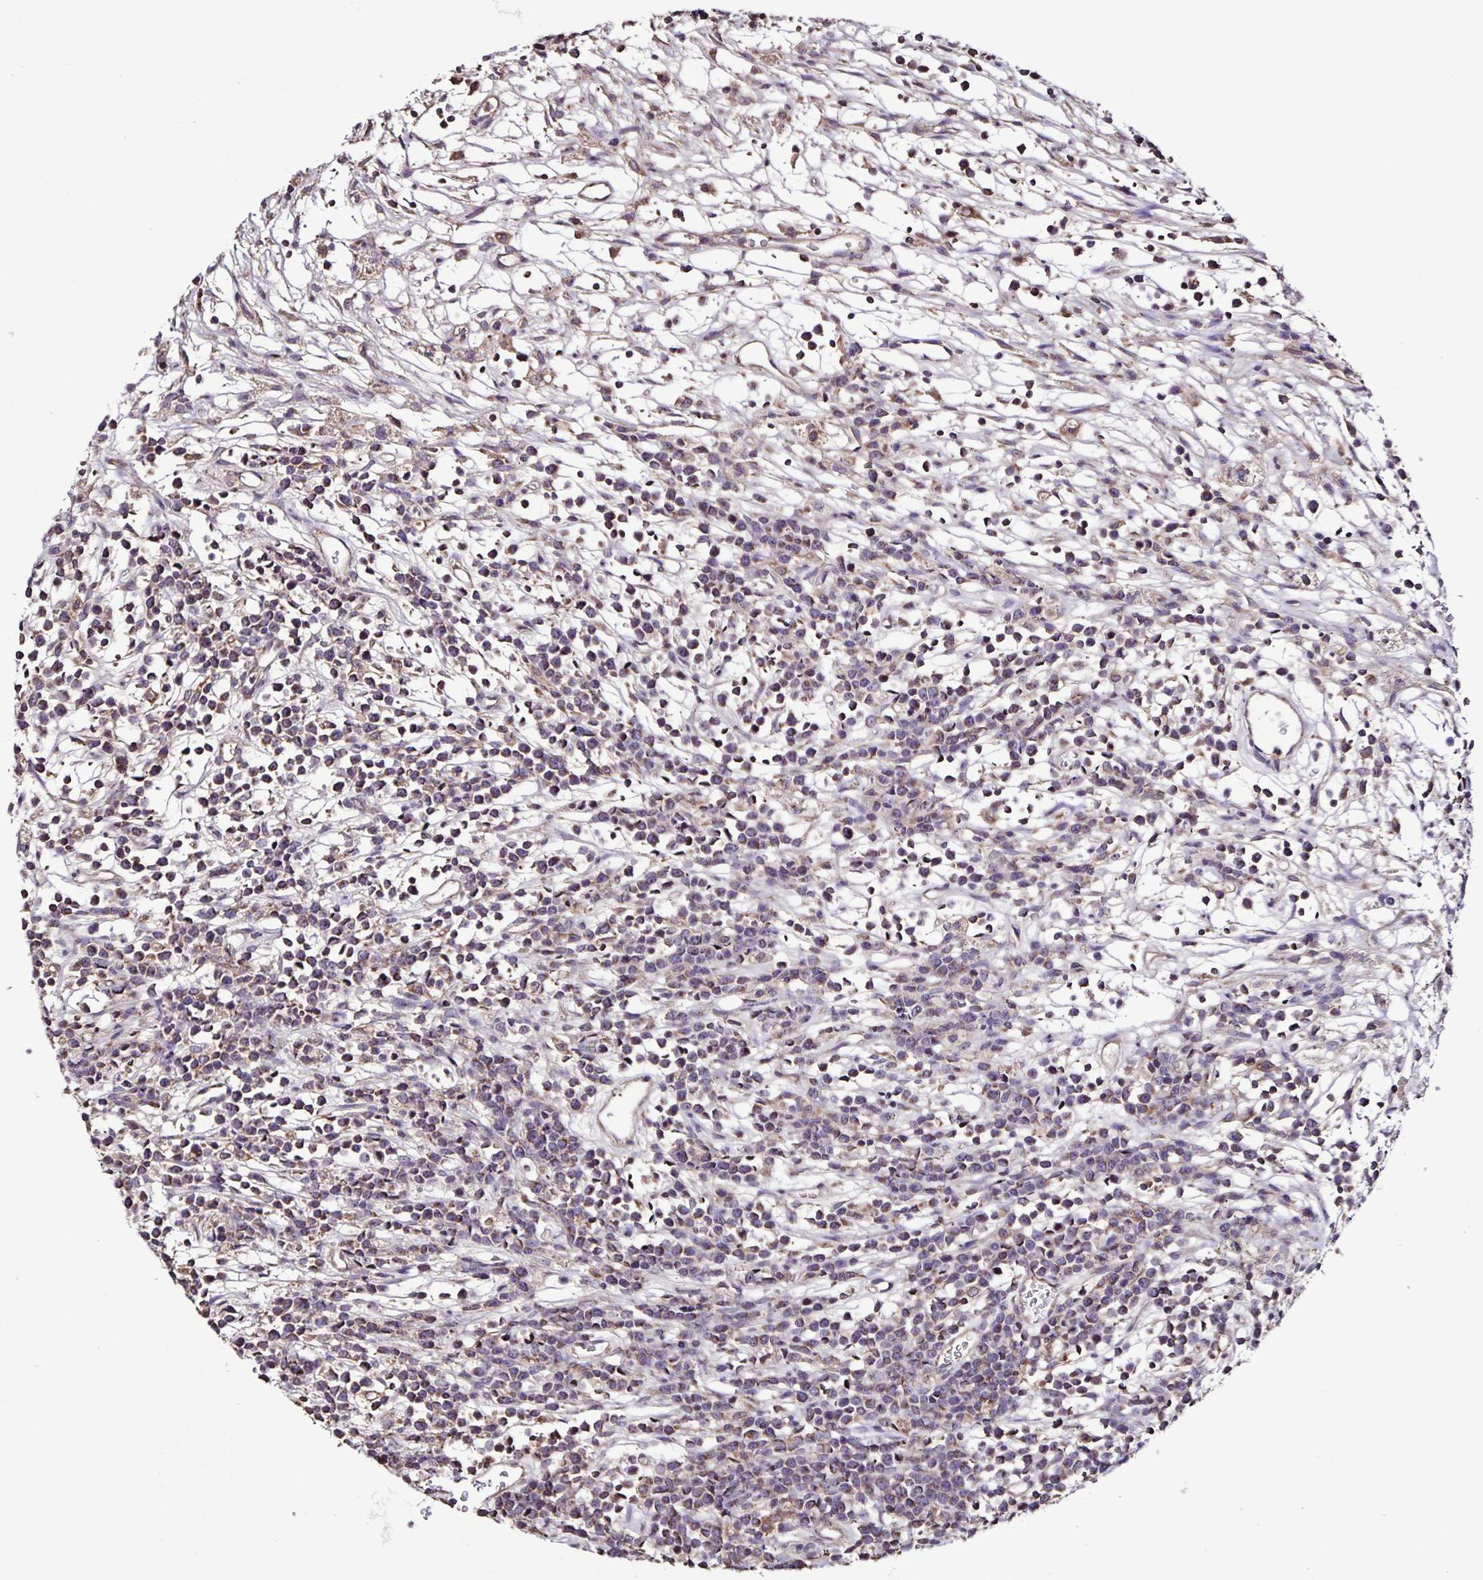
{"staining": {"intensity": "negative", "quantity": "none", "location": "none"}, "tissue": "lymphoma", "cell_type": "Tumor cells", "image_type": "cancer", "snomed": [{"axis": "morphology", "description": "Malignant lymphoma, non-Hodgkin's type, High grade"}, {"axis": "topography", "description": "Ovary"}], "caption": "A micrograph of human lymphoma is negative for staining in tumor cells.", "gene": "MAN1A1", "patient": {"sex": "female", "age": 56}}